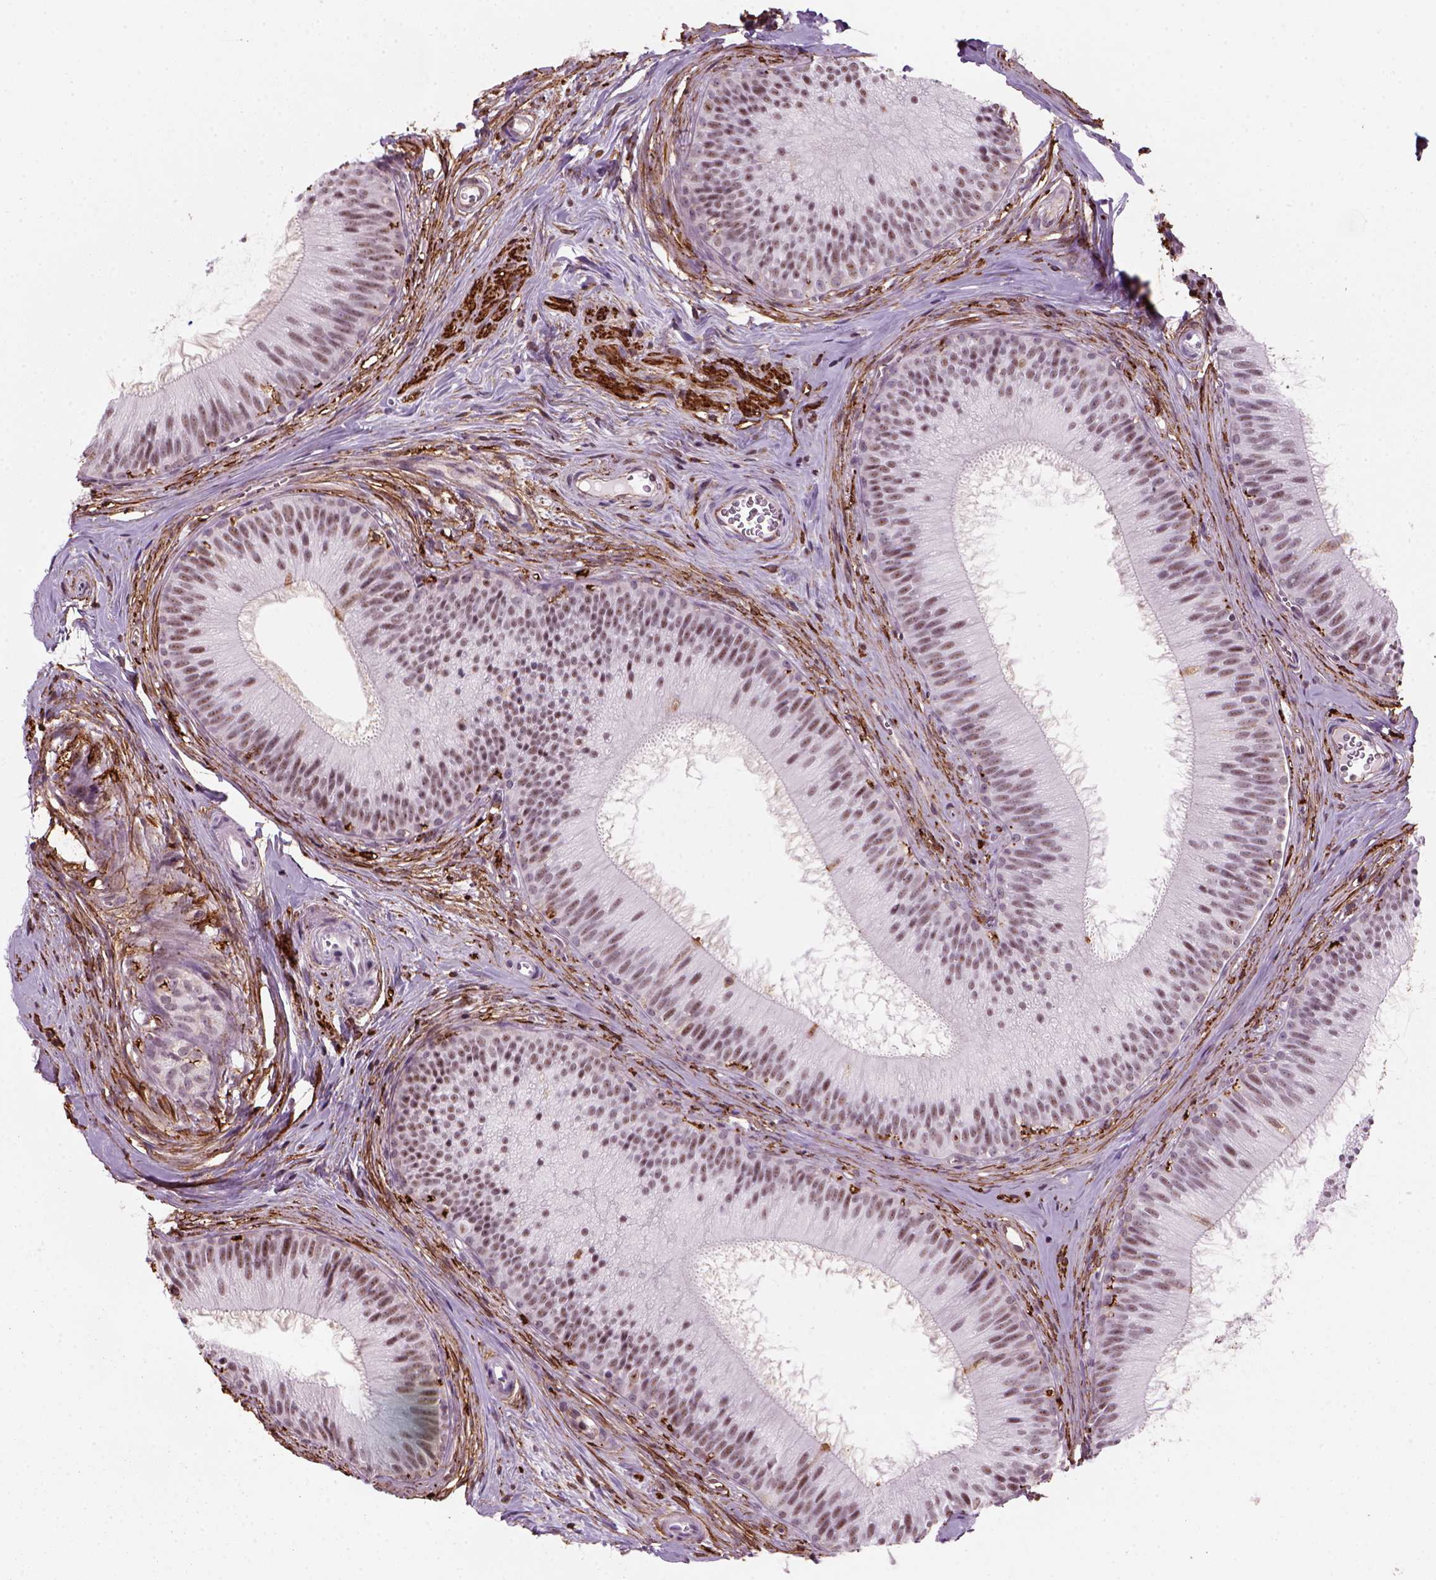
{"staining": {"intensity": "moderate", "quantity": "25%-75%", "location": "cytoplasmic/membranous,nuclear"}, "tissue": "epididymis", "cell_type": "Glandular cells", "image_type": "normal", "snomed": [{"axis": "morphology", "description": "Normal tissue, NOS"}, {"axis": "topography", "description": "Epididymis"}], "caption": "About 25%-75% of glandular cells in normal epididymis reveal moderate cytoplasmic/membranous,nuclear protein staining as visualized by brown immunohistochemical staining.", "gene": "MARCKS", "patient": {"sex": "male", "age": 24}}